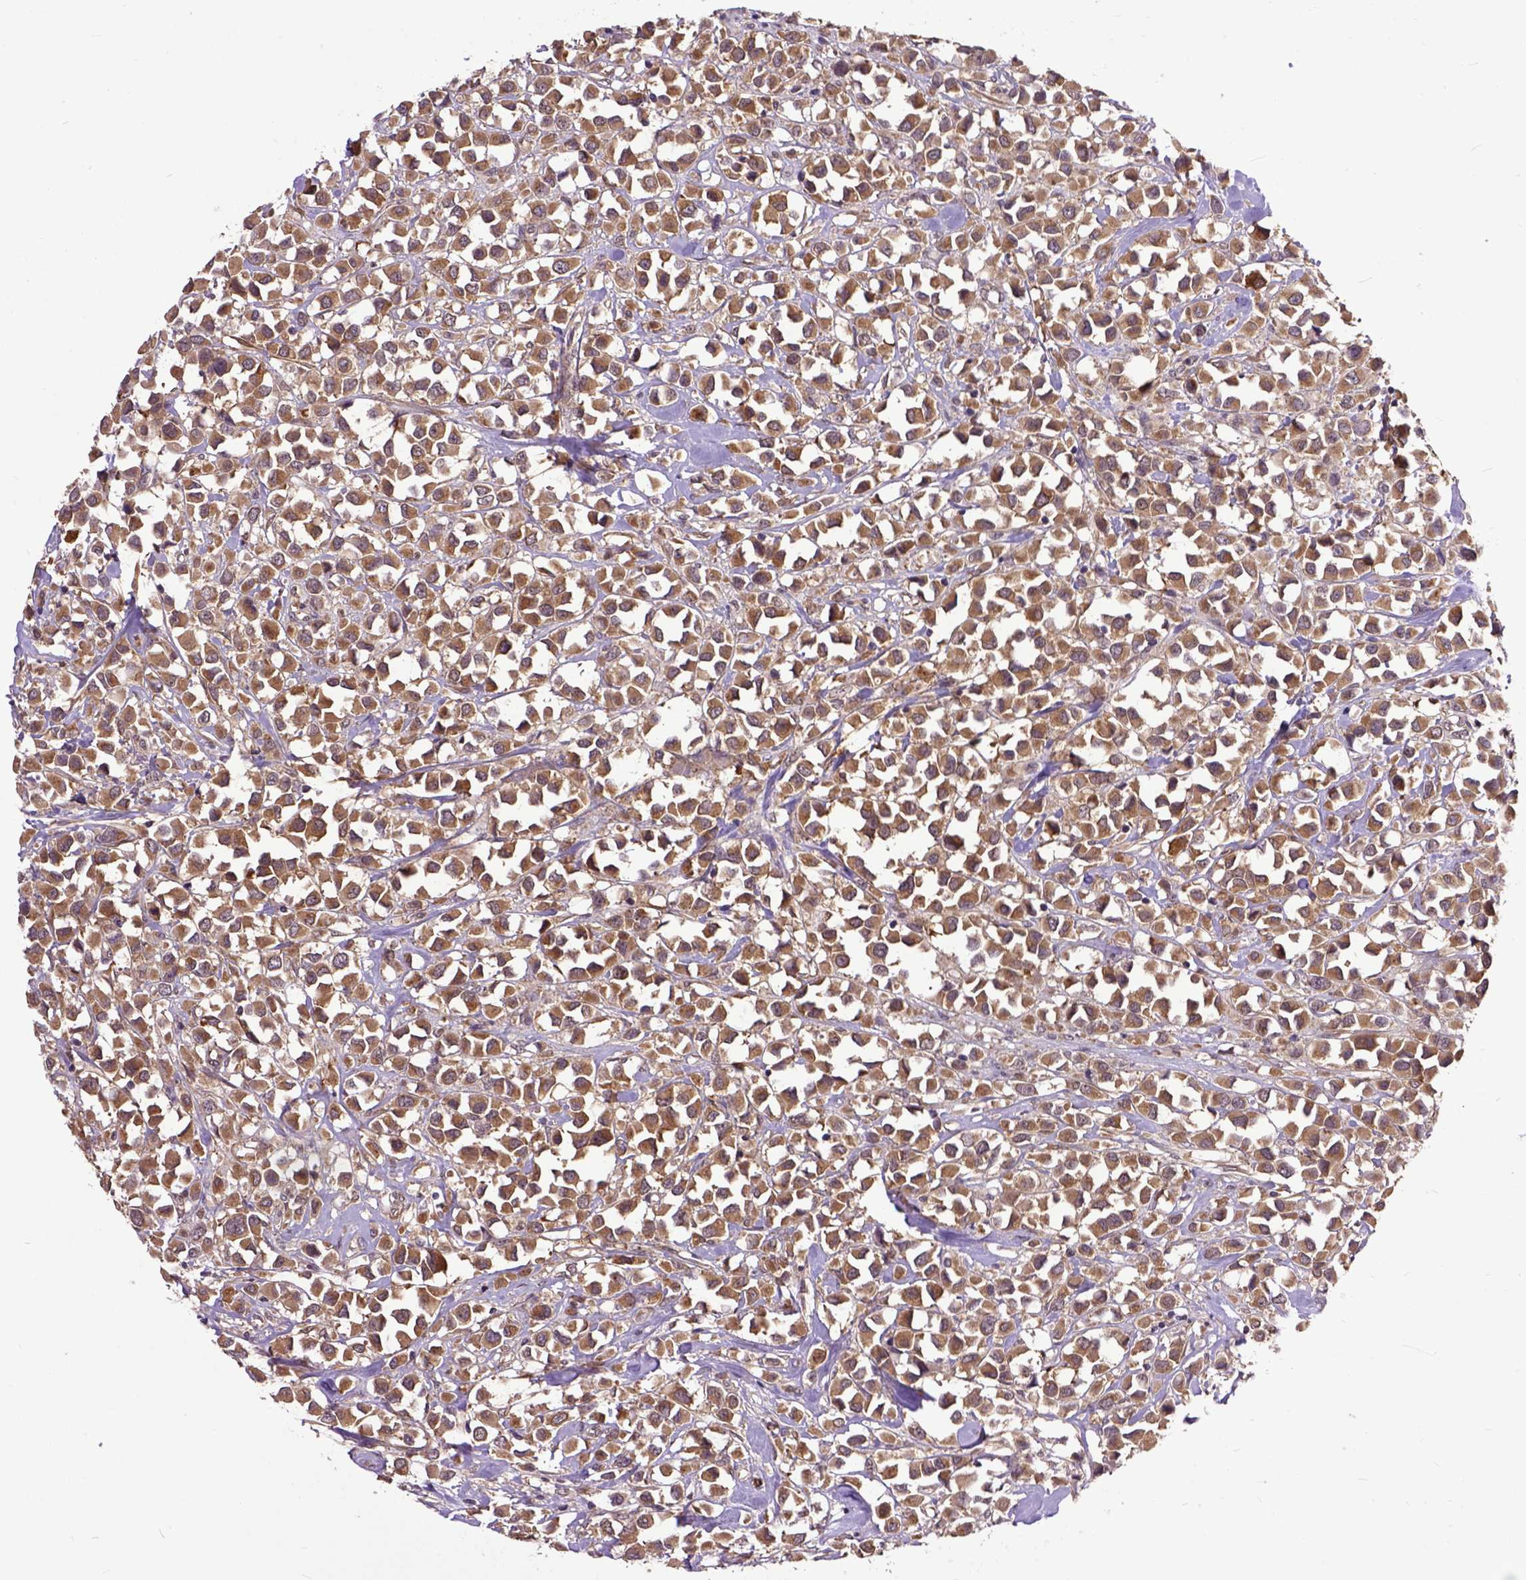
{"staining": {"intensity": "moderate", "quantity": ">75%", "location": "cytoplasmic/membranous"}, "tissue": "breast cancer", "cell_type": "Tumor cells", "image_type": "cancer", "snomed": [{"axis": "morphology", "description": "Duct carcinoma"}, {"axis": "topography", "description": "Breast"}], "caption": "The micrograph shows staining of infiltrating ductal carcinoma (breast), revealing moderate cytoplasmic/membranous protein expression (brown color) within tumor cells.", "gene": "ARL1", "patient": {"sex": "female", "age": 61}}